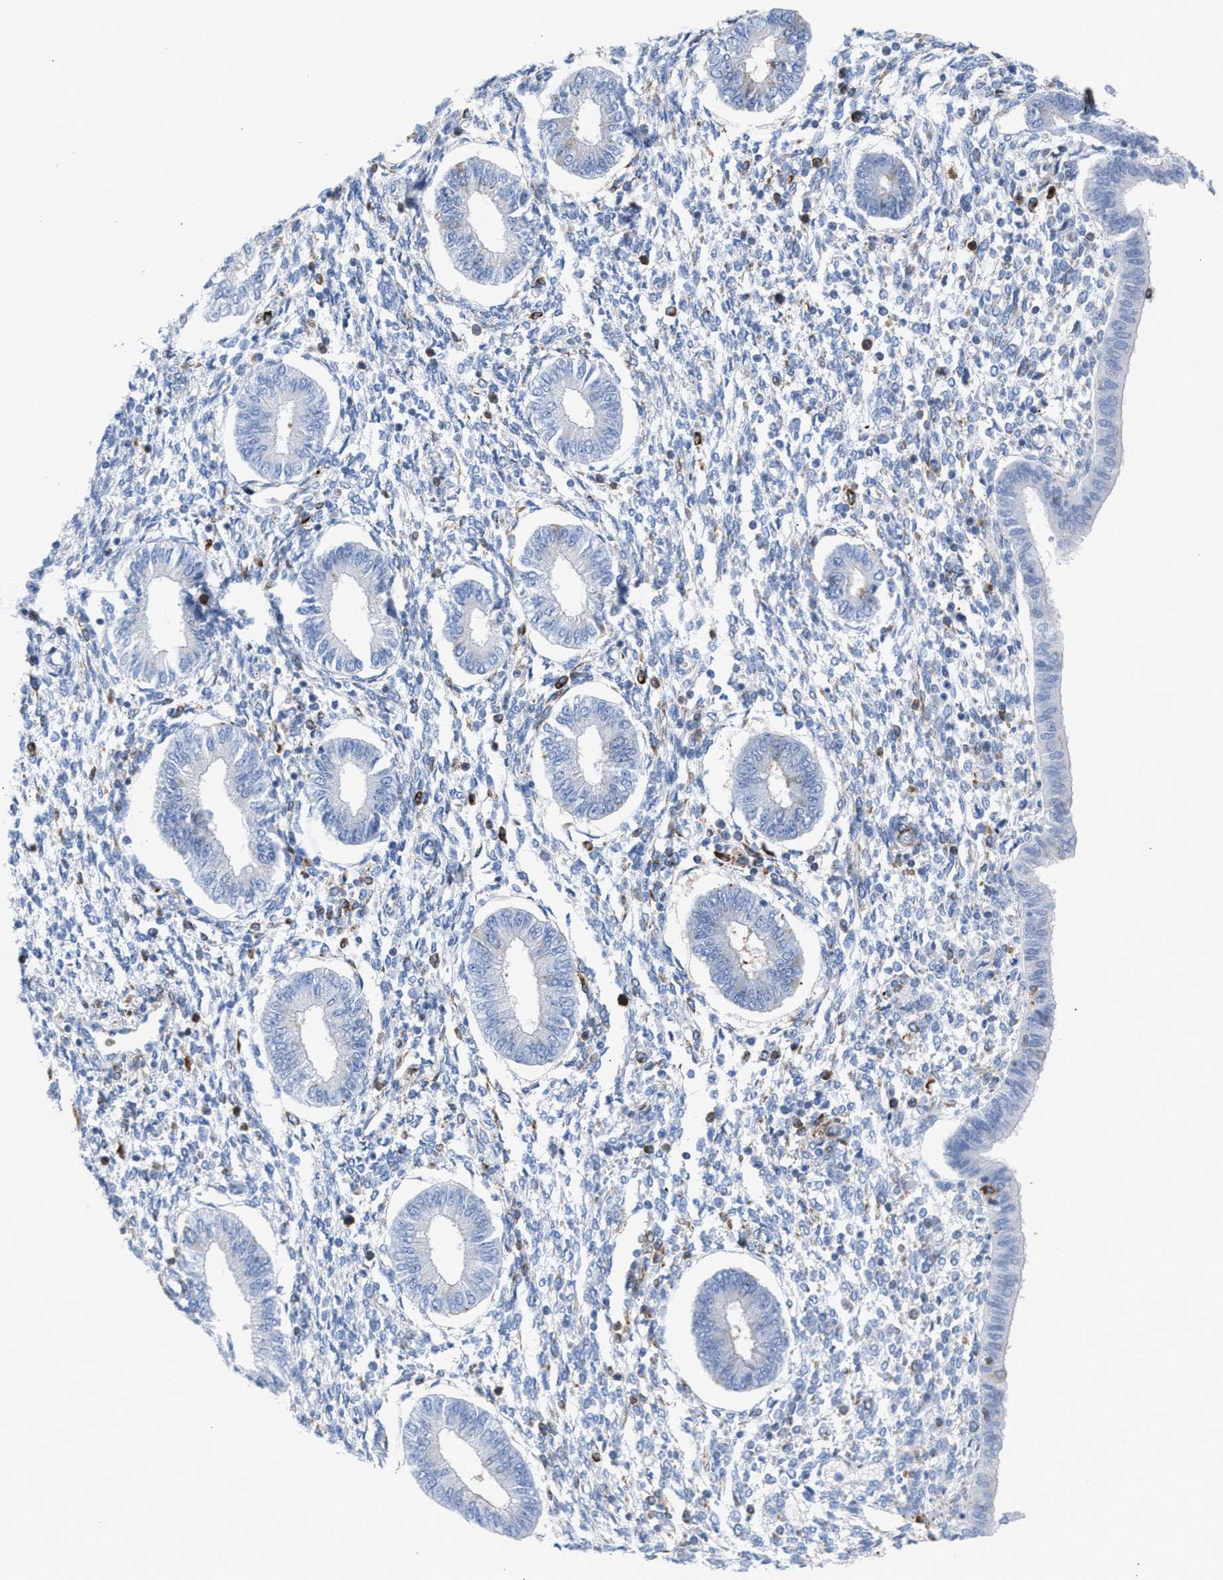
{"staining": {"intensity": "negative", "quantity": "none", "location": "none"}, "tissue": "endometrium", "cell_type": "Cells in endometrial stroma", "image_type": "normal", "snomed": [{"axis": "morphology", "description": "Normal tissue, NOS"}, {"axis": "topography", "description": "Endometrium"}], "caption": "A high-resolution photomicrograph shows IHC staining of benign endometrium, which shows no significant expression in cells in endometrial stroma.", "gene": "TACC3", "patient": {"sex": "female", "age": 50}}